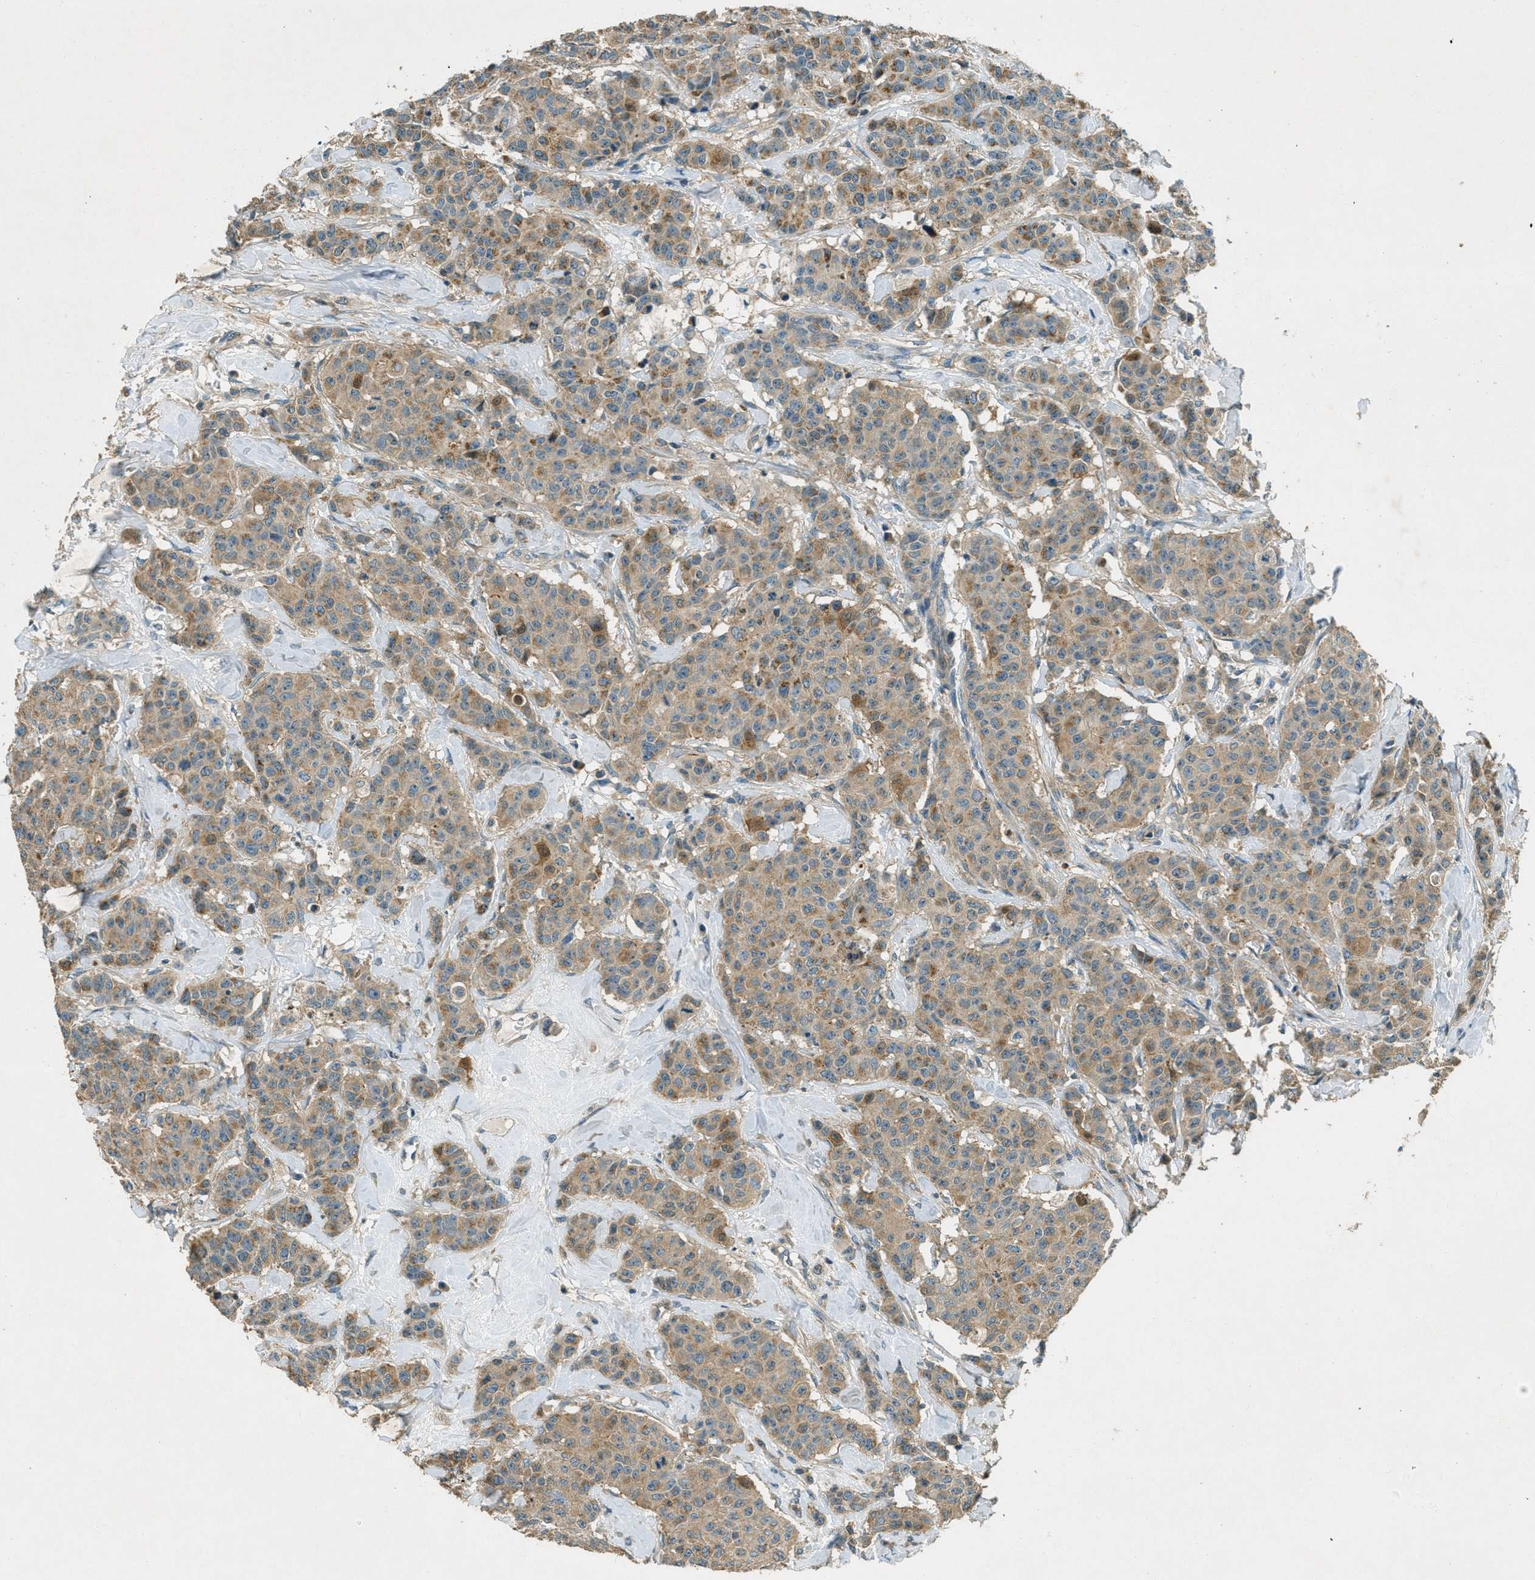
{"staining": {"intensity": "moderate", "quantity": ">75%", "location": "cytoplasmic/membranous"}, "tissue": "breast cancer", "cell_type": "Tumor cells", "image_type": "cancer", "snomed": [{"axis": "morphology", "description": "Normal tissue, NOS"}, {"axis": "morphology", "description": "Duct carcinoma"}, {"axis": "topography", "description": "Breast"}], "caption": "DAB (3,3'-diaminobenzidine) immunohistochemical staining of breast intraductal carcinoma demonstrates moderate cytoplasmic/membranous protein staining in about >75% of tumor cells. The staining is performed using DAB brown chromogen to label protein expression. The nuclei are counter-stained blue using hematoxylin.", "gene": "NUDT4", "patient": {"sex": "female", "age": 40}}